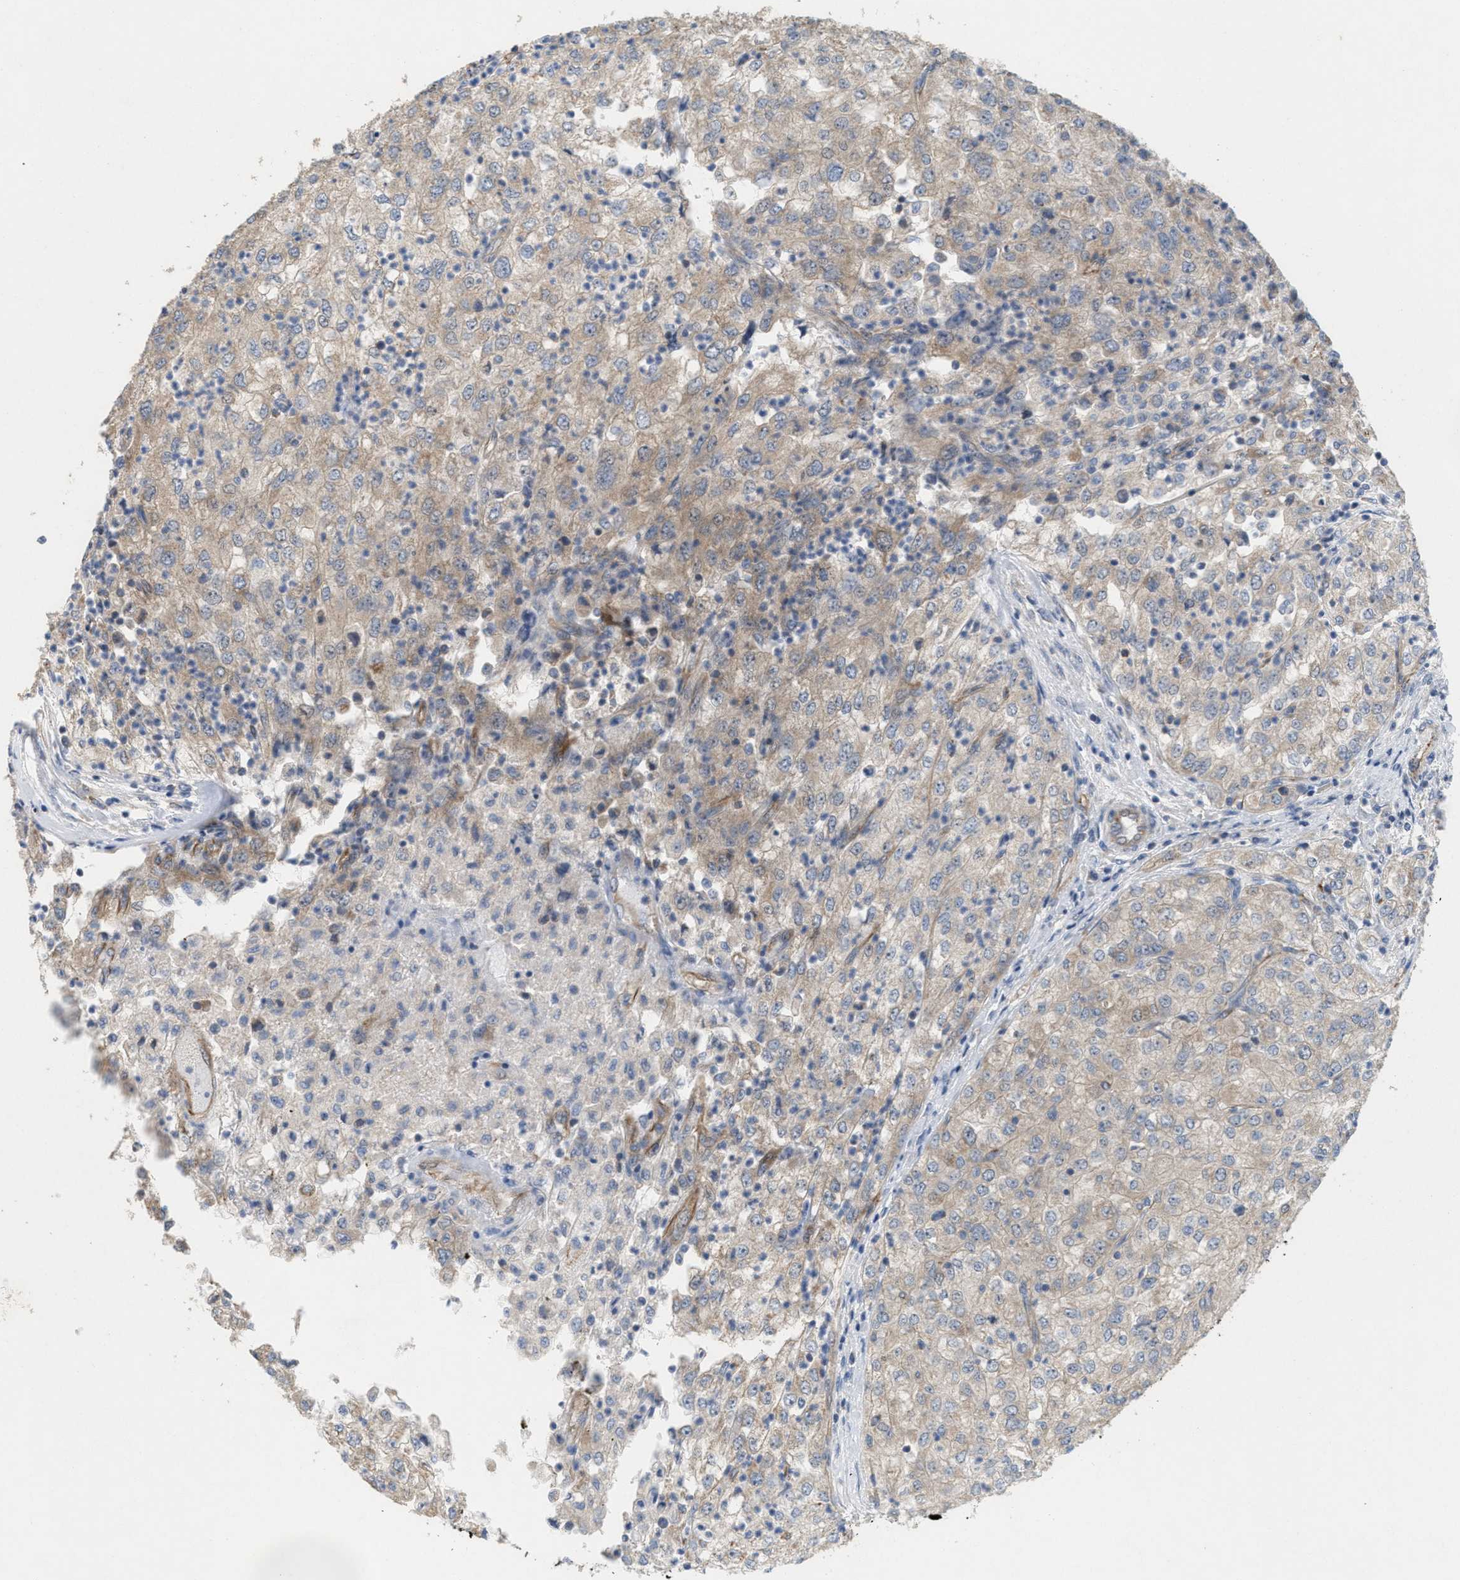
{"staining": {"intensity": "weak", "quantity": ">75%", "location": "cytoplasmic/membranous"}, "tissue": "renal cancer", "cell_type": "Tumor cells", "image_type": "cancer", "snomed": [{"axis": "morphology", "description": "Adenocarcinoma, NOS"}, {"axis": "topography", "description": "Kidney"}], "caption": "Adenocarcinoma (renal) stained for a protein shows weak cytoplasmic/membranous positivity in tumor cells.", "gene": "UBAP2", "patient": {"sex": "female", "age": 54}}